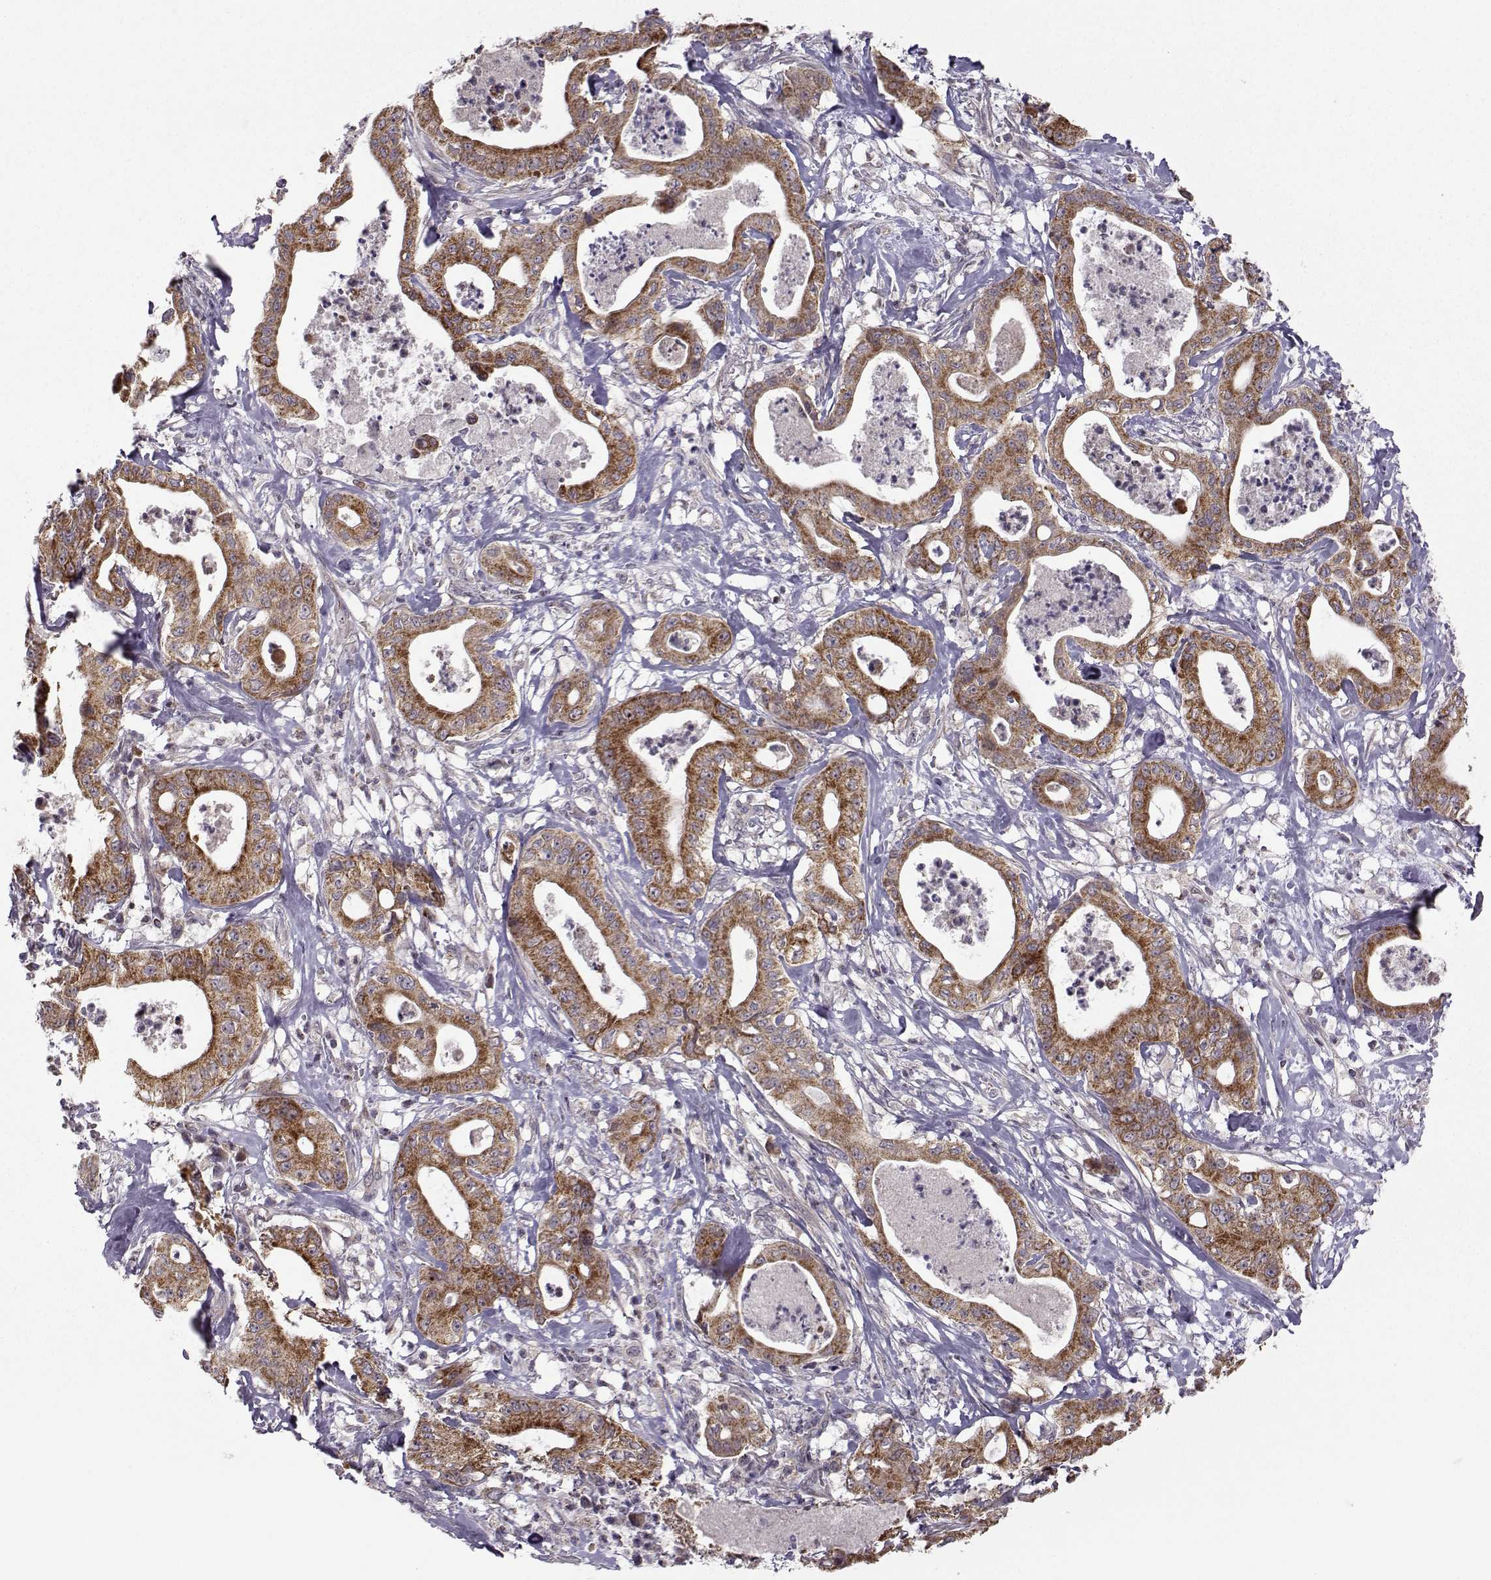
{"staining": {"intensity": "strong", "quantity": ">75%", "location": "cytoplasmic/membranous"}, "tissue": "pancreatic cancer", "cell_type": "Tumor cells", "image_type": "cancer", "snomed": [{"axis": "morphology", "description": "Adenocarcinoma, NOS"}, {"axis": "topography", "description": "Pancreas"}], "caption": "Human adenocarcinoma (pancreatic) stained with a protein marker displays strong staining in tumor cells.", "gene": "NECAB3", "patient": {"sex": "male", "age": 71}}